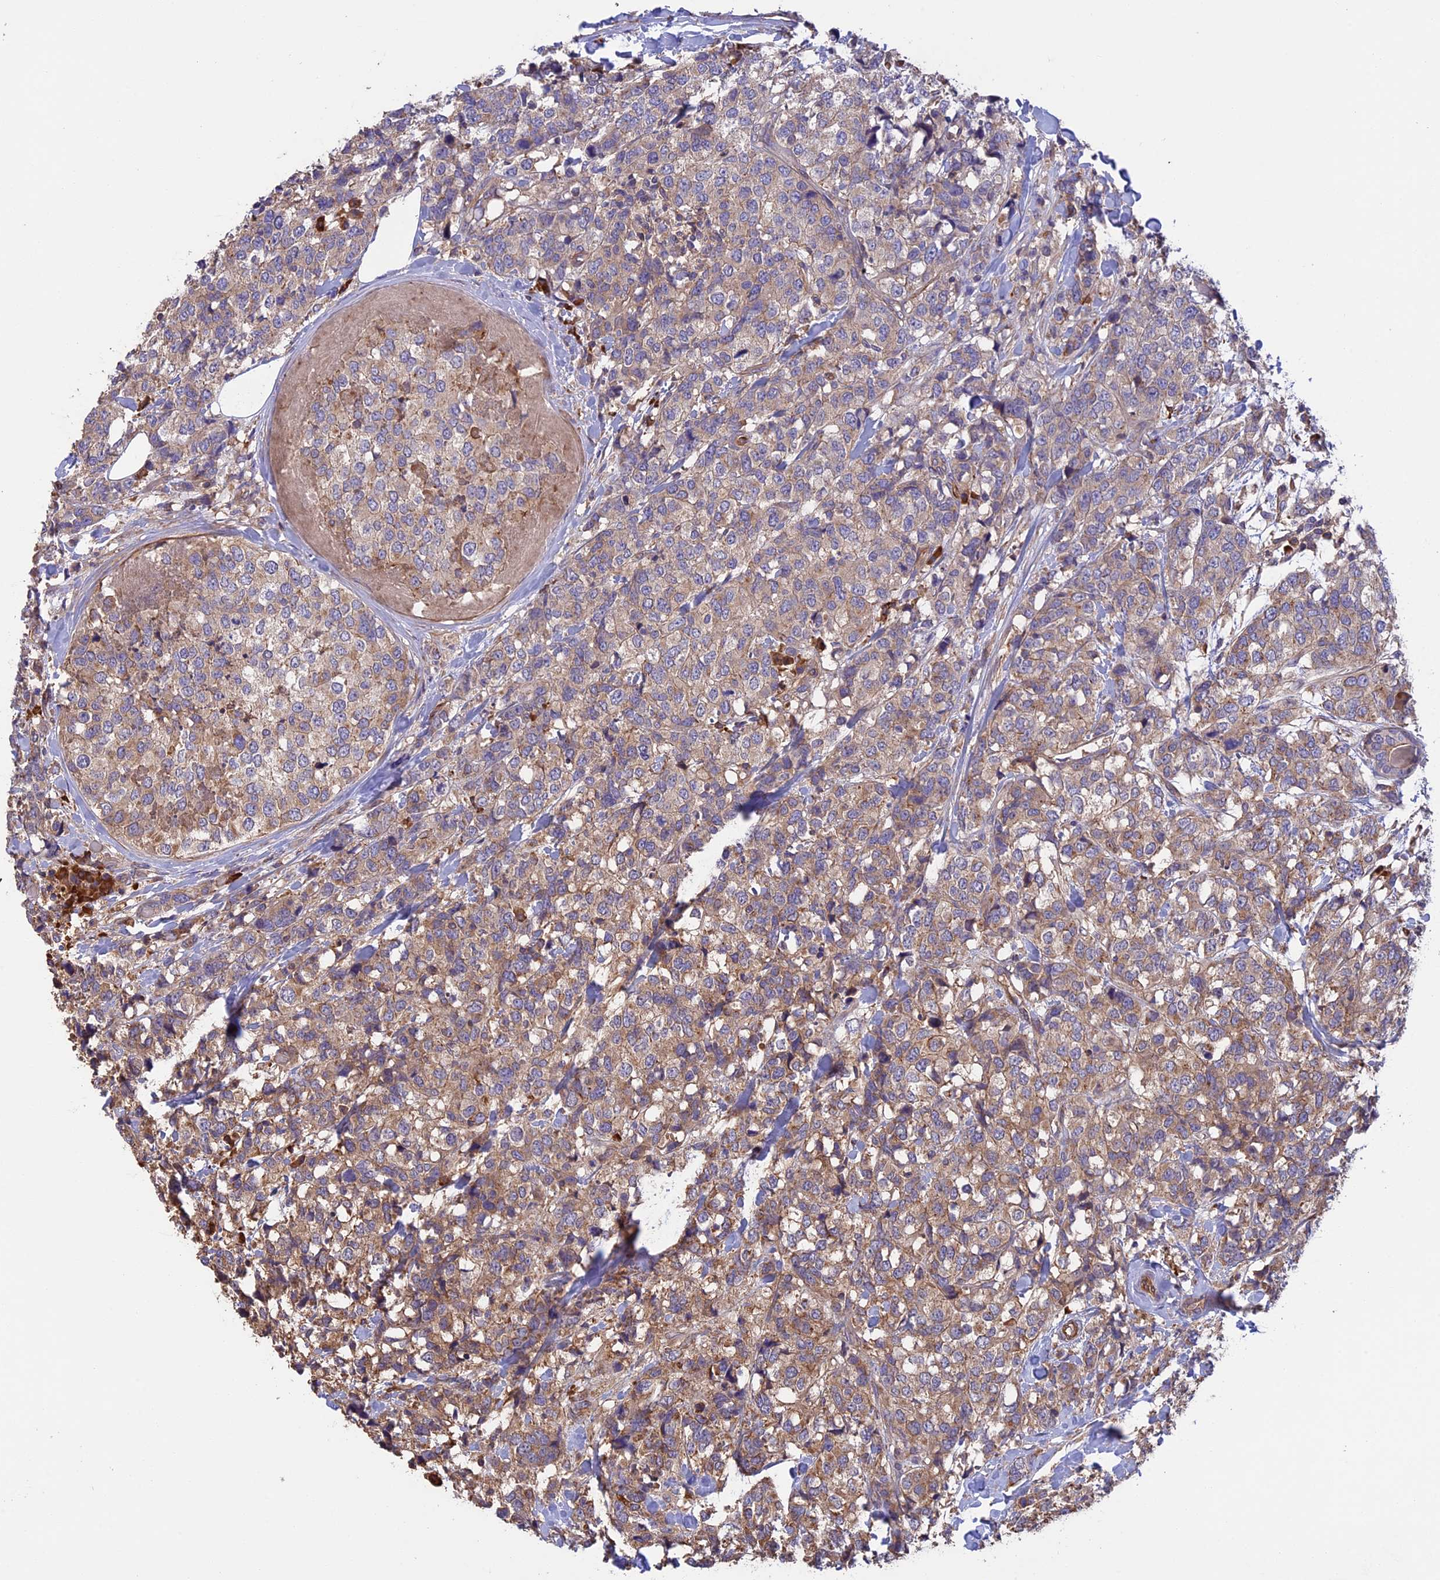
{"staining": {"intensity": "weak", "quantity": ">75%", "location": "cytoplasmic/membranous"}, "tissue": "breast cancer", "cell_type": "Tumor cells", "image_type": "cancer", "snomed": [{"axis": "morphology", "description": "Lobular carcinoma"}, {"axis": "topography", "description": "Breast"}], "caption": "A brown stain shows weak cytoplasmic/membranous positivity of a protein in breast lobular carcinoma tumor cells.", "gene": "GAS8", "patient": {"sex": "female", "age": 59}}